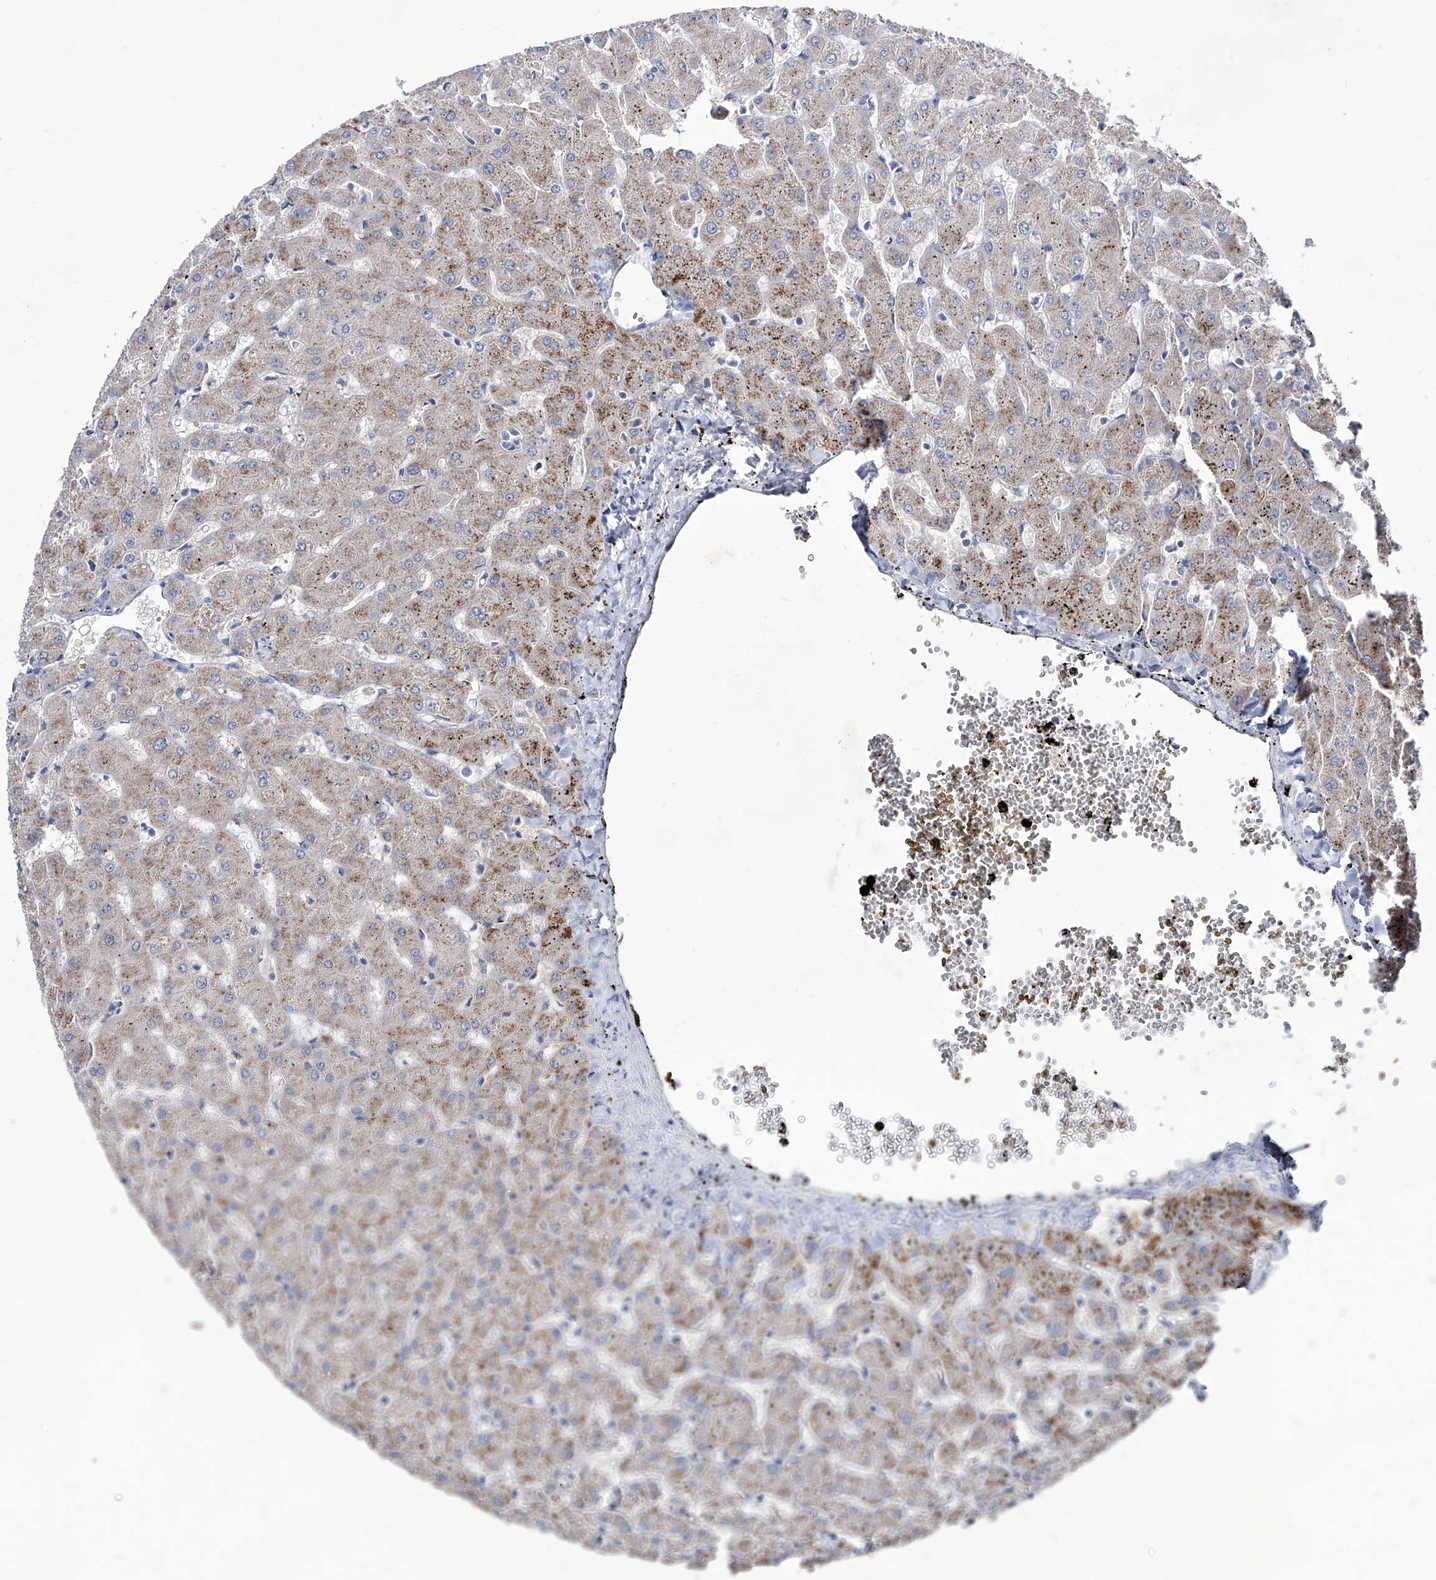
{"staining": {"intensity": "negative", "quantity": "none", "location": "none"}, "tissue": "liver", "cell_type": "Cholangiocytes", "image_type": "normal", "snomed": [{"axis": "morphology", "description": "Normal tissue, NOS"}, {"axis": "topography", "description": "Liver"}], "caption": "Cholangiocytes show no significant protein positivity in unremarkable liver. (DAB immunohistochemistry visualized using brightfield microscopy, high magnification).", "gene": "KLHL17", "patient": {"sex": "female", "age": 63}}